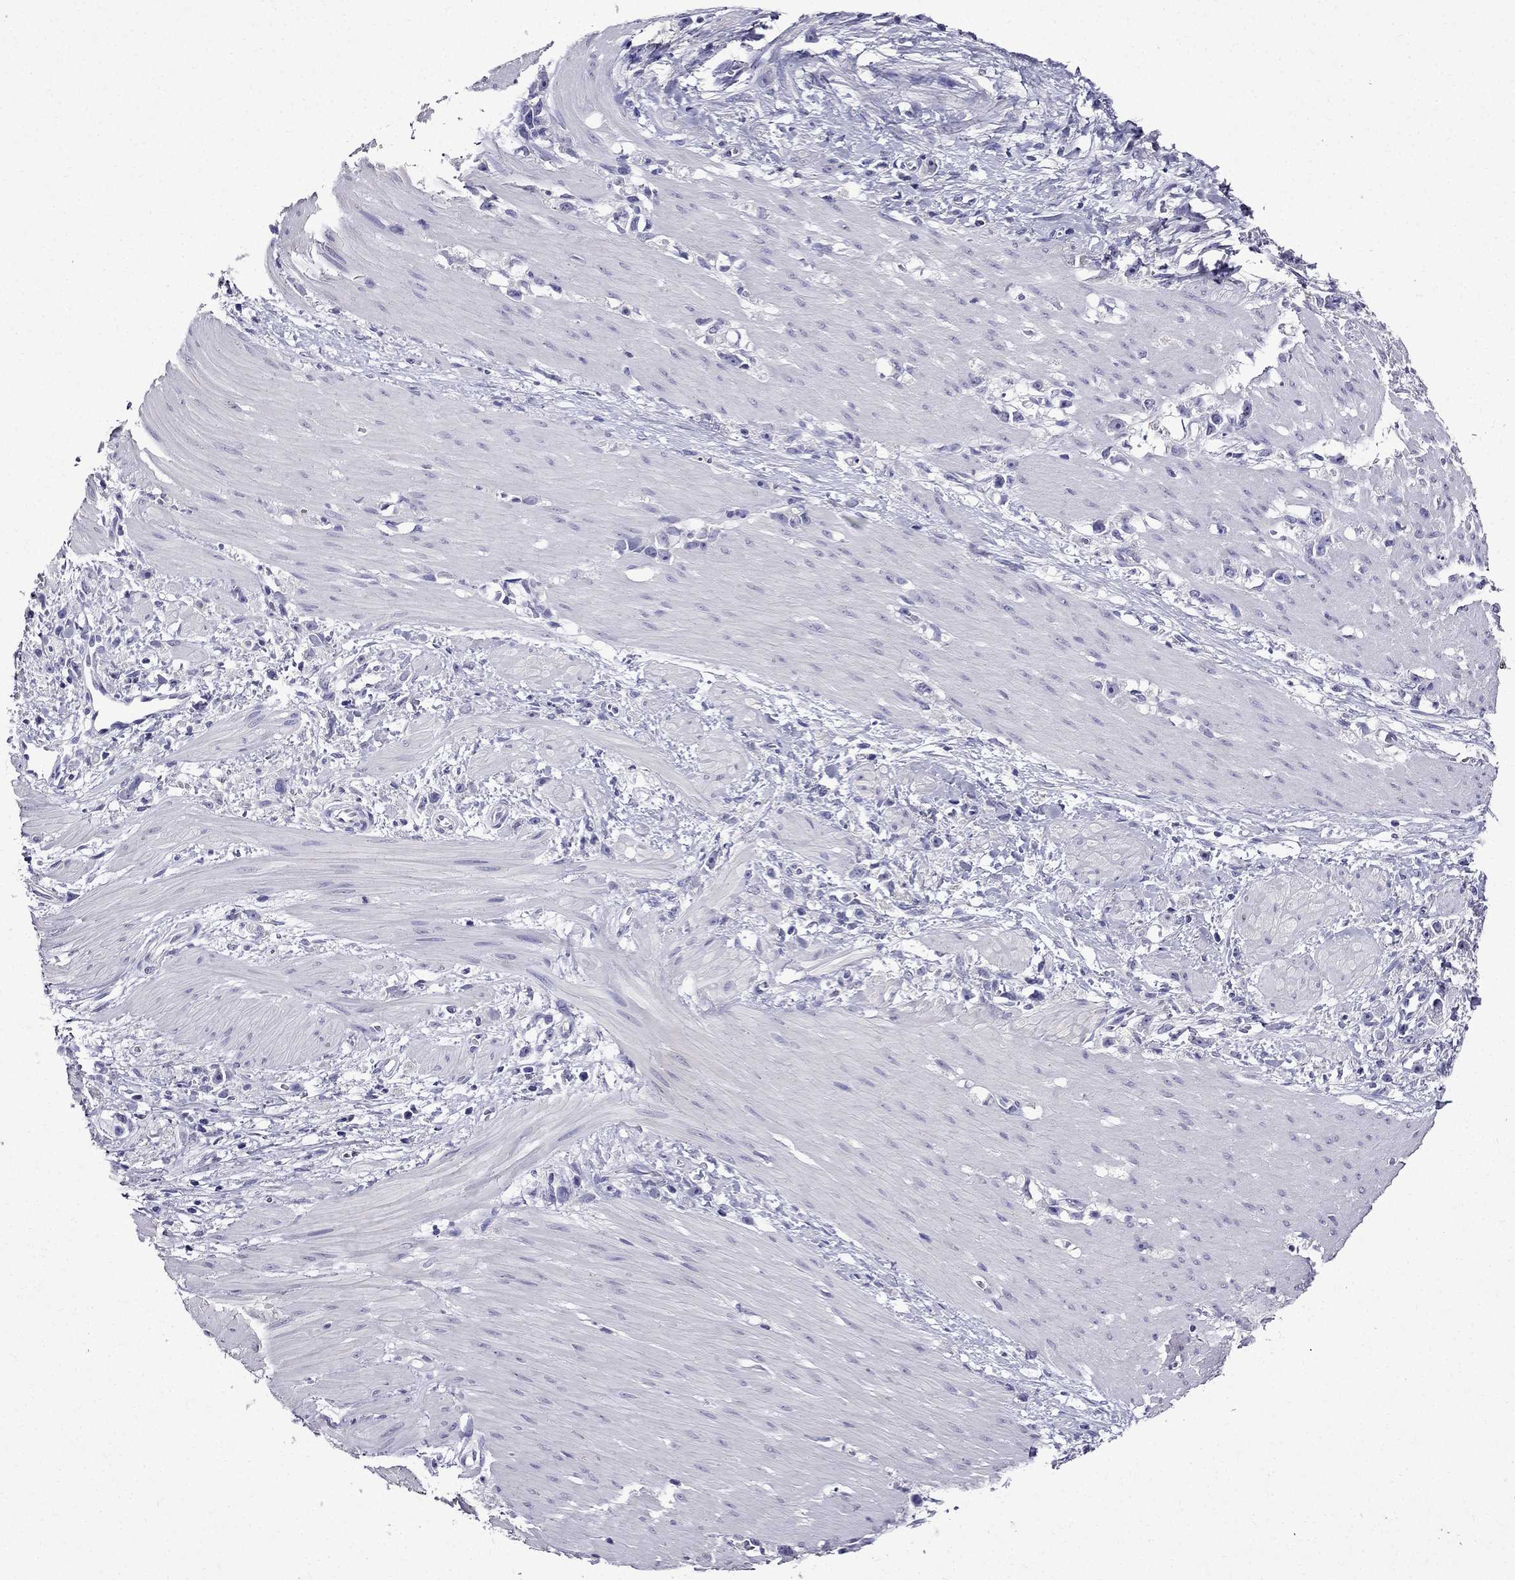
{"staining": {"intensity": "negative", "quantity": "none", "location": "none"}, "tissue": "stomach cancer", "cell_type": "Tumor cells", "image_type": "cancer", "snomed": [{"axis": "morphology", "description": "Adenocarcinoma, NOS"}, {"axis": "topography", "description": "Stomach"}], "caption": "Immunohistochemistry (IHC) of human stomach cancer (adenocarcinoma) exhibits no expression in tumor cells.", "gene": "DNAH17", "patient": {"sex": "female", "age": 59}}